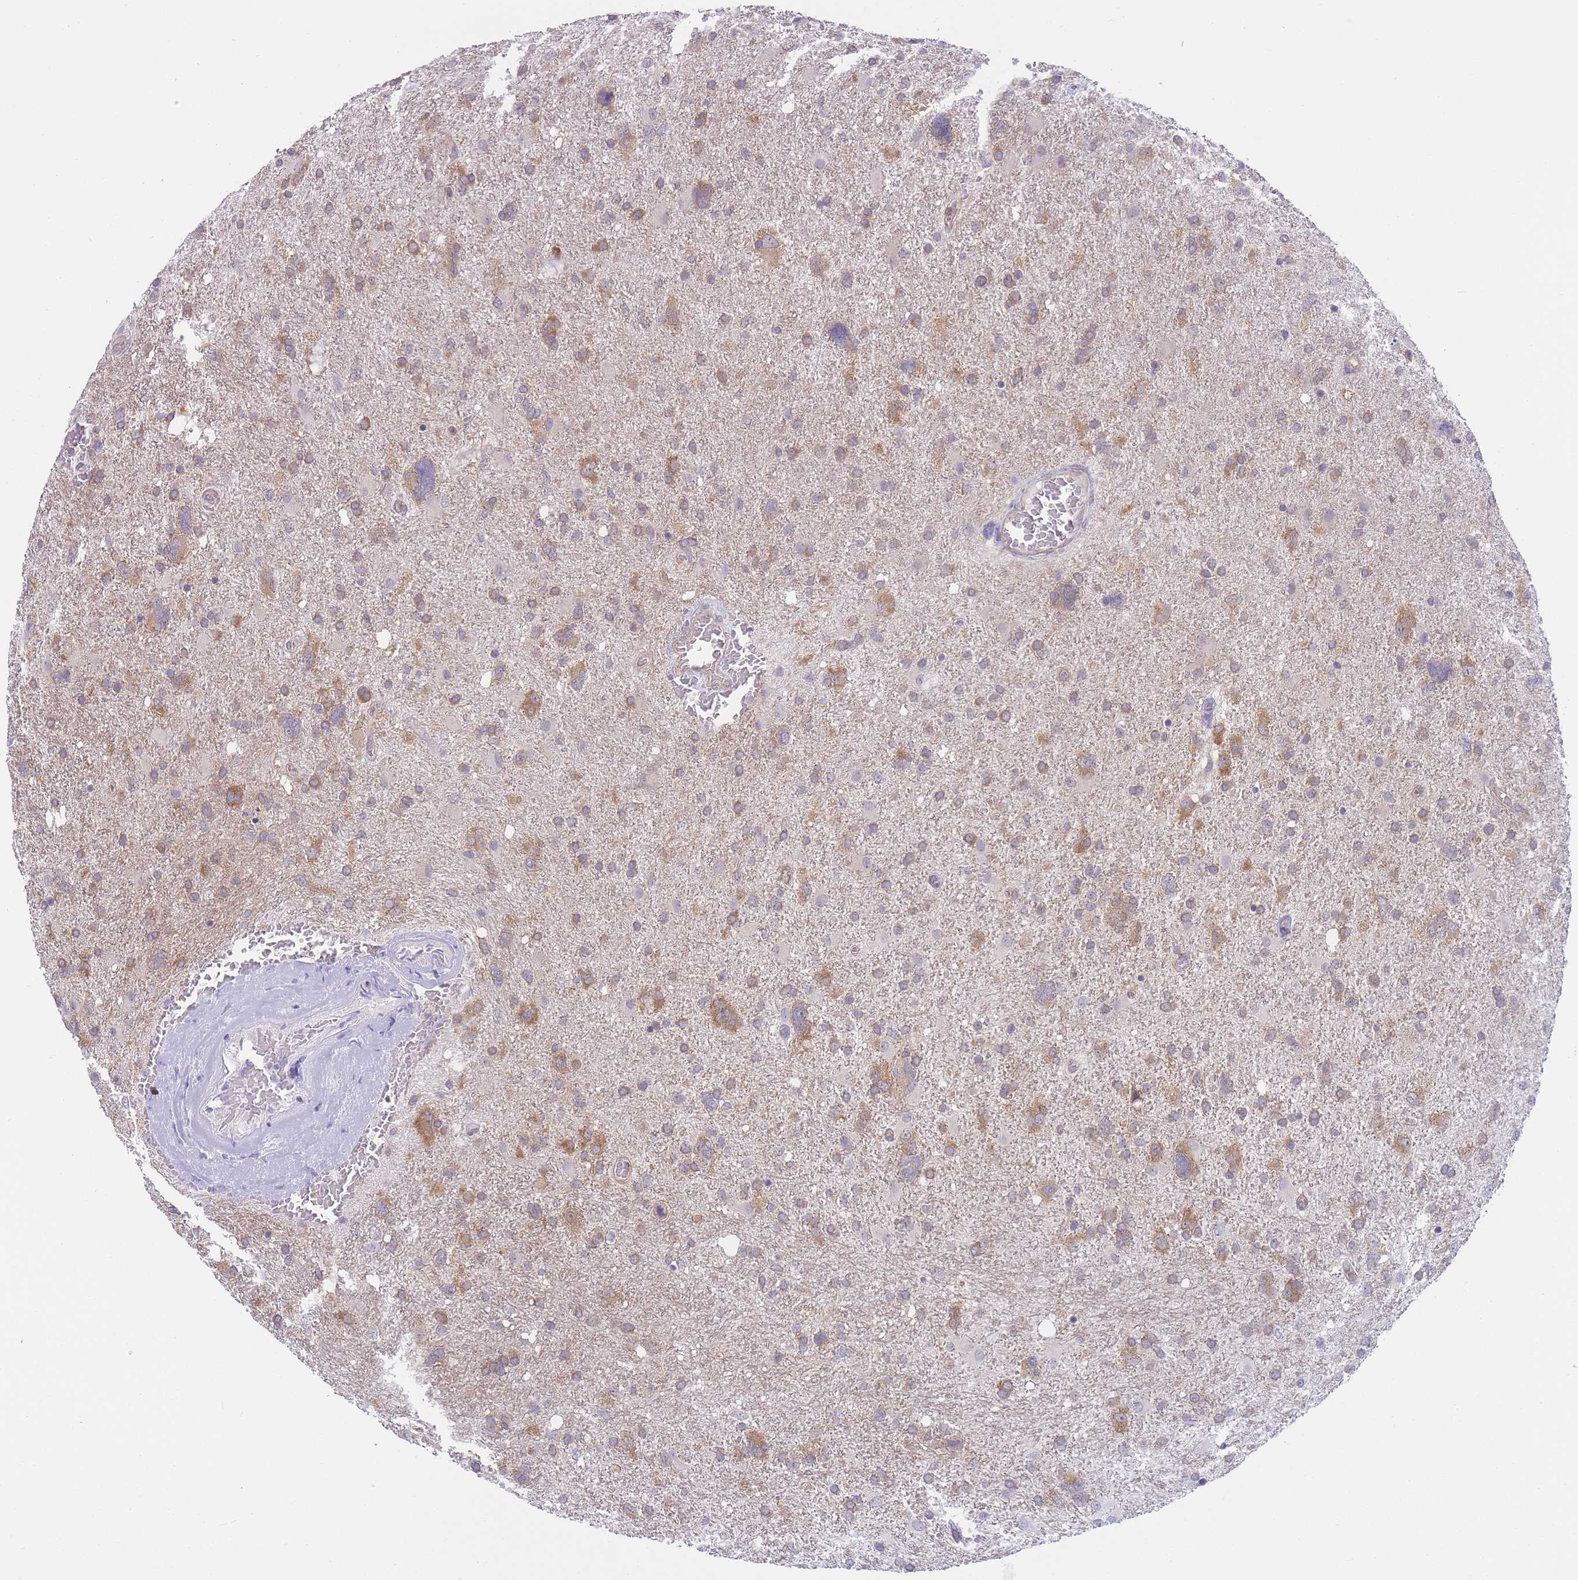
{"staining": {"intensity": "moderate", "quantity": "25%-75%", "location": "cytoplasmic/membranous"}, "tissue": "glioma", "cell_type": "Tumor cells", "image_type": "cancer", "snomed": [{"axis": "morphology", "description": "Glioma, malignant, High grade"}, {"axis": "topography", "description": "Brain"}], "caption": "This photomicrograph exhibits IHC staining of glioma, with medium moderate cytoplasmic/membranous positivity in approximately 25%-75% of tumor cells.", "gene": "PFDN6", "patient": {"sex": "male", "age": 61}}